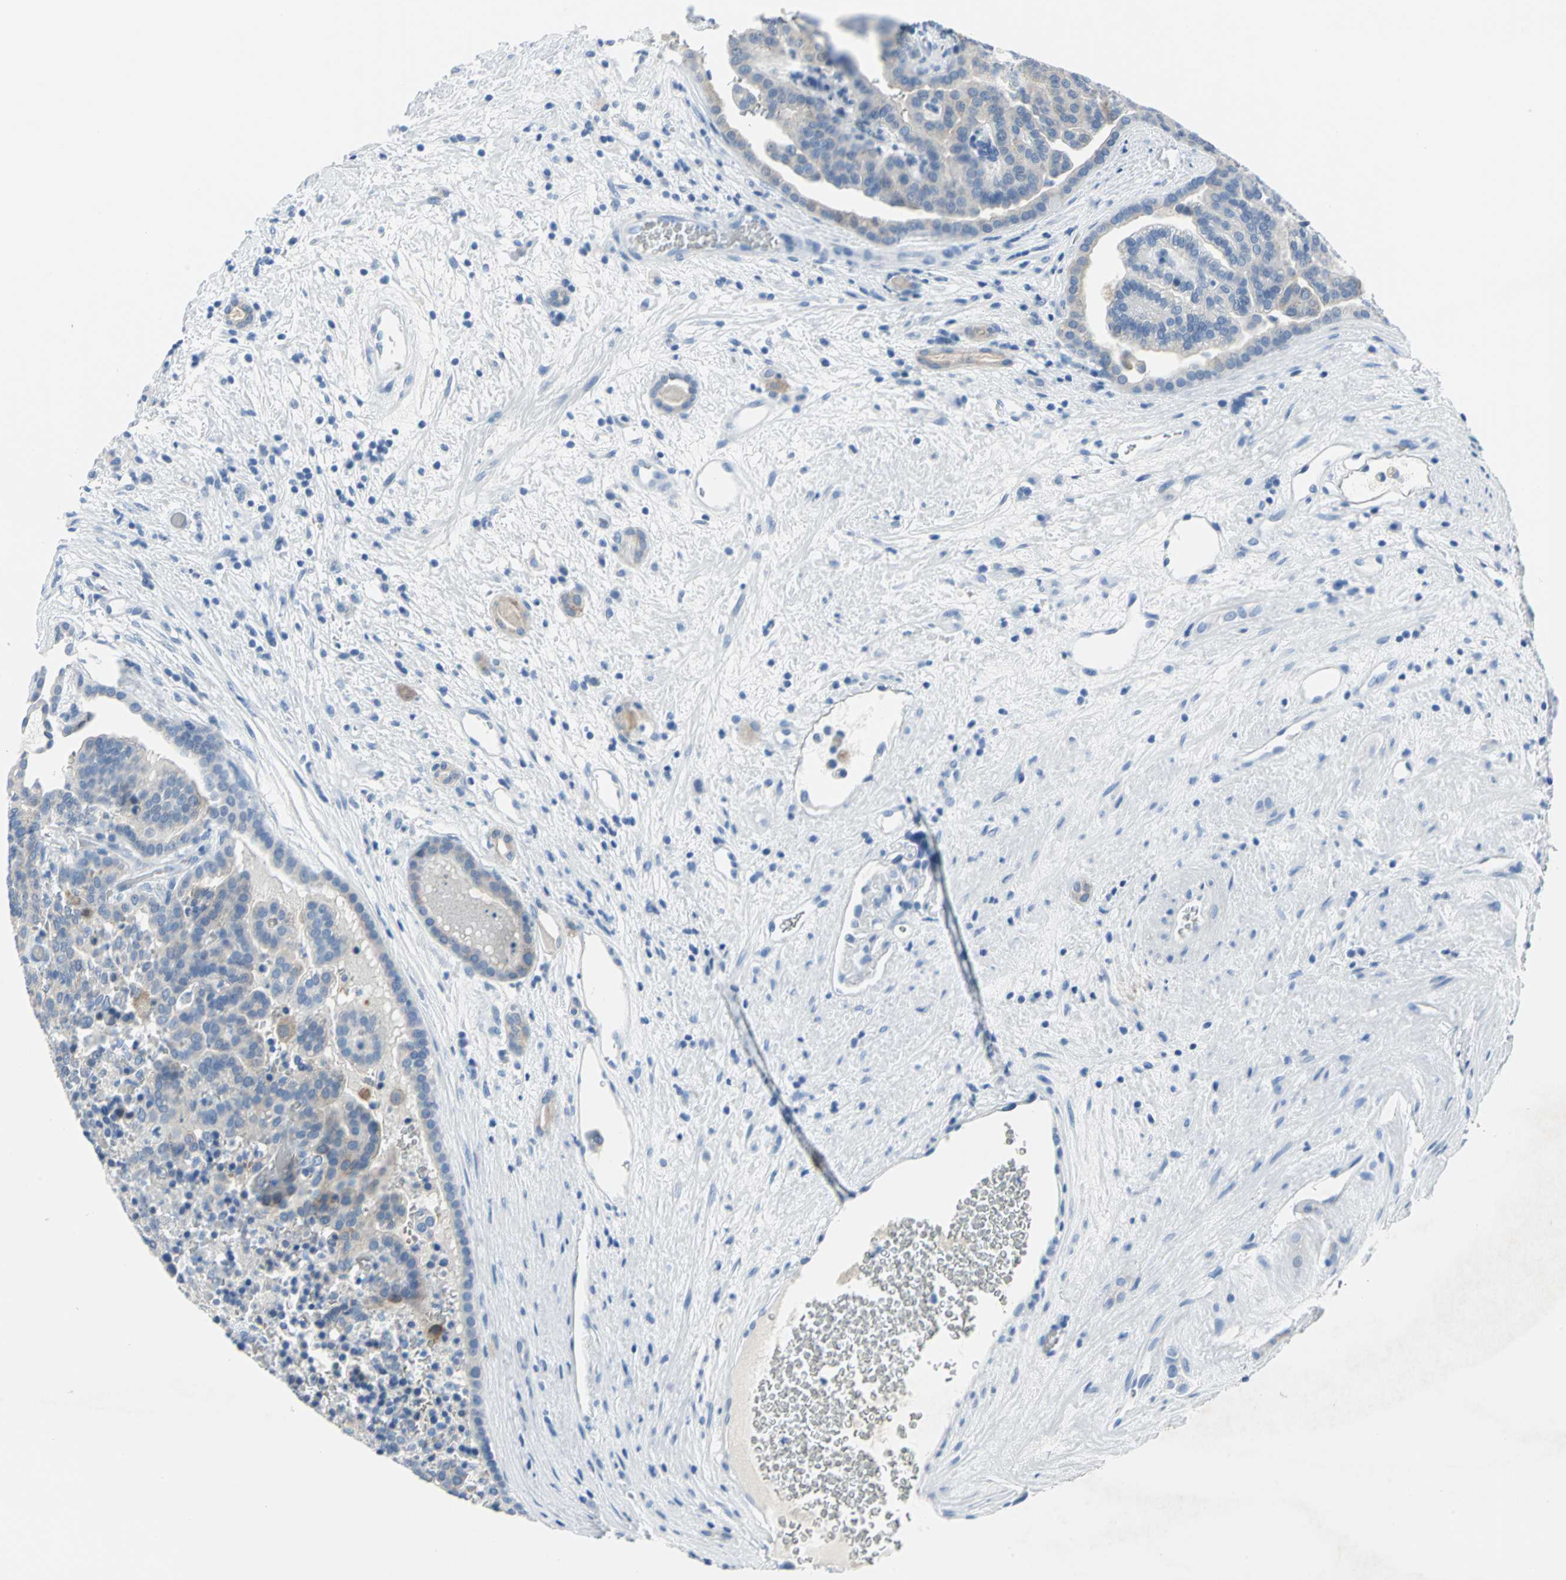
{"staining": {"intensity": "weak", "quantity": "<25%", "location": "cytoplasmic/membranous"}, "tissue": "renal cancer", "cell_type": "Tumor cells", "image_type": "cancer", "snomed": [{"axis": "morphology", "description": "Adenocarcinoma, NOS"}, {"axis": "topography", "description": "Kidney"}], "caption": "Image shows no protein positivity in tumor cells of renal cancer (adenocarcinoma) tissue.", "gene": "SFN", "patient": {"sex": "male", "age": 61}}